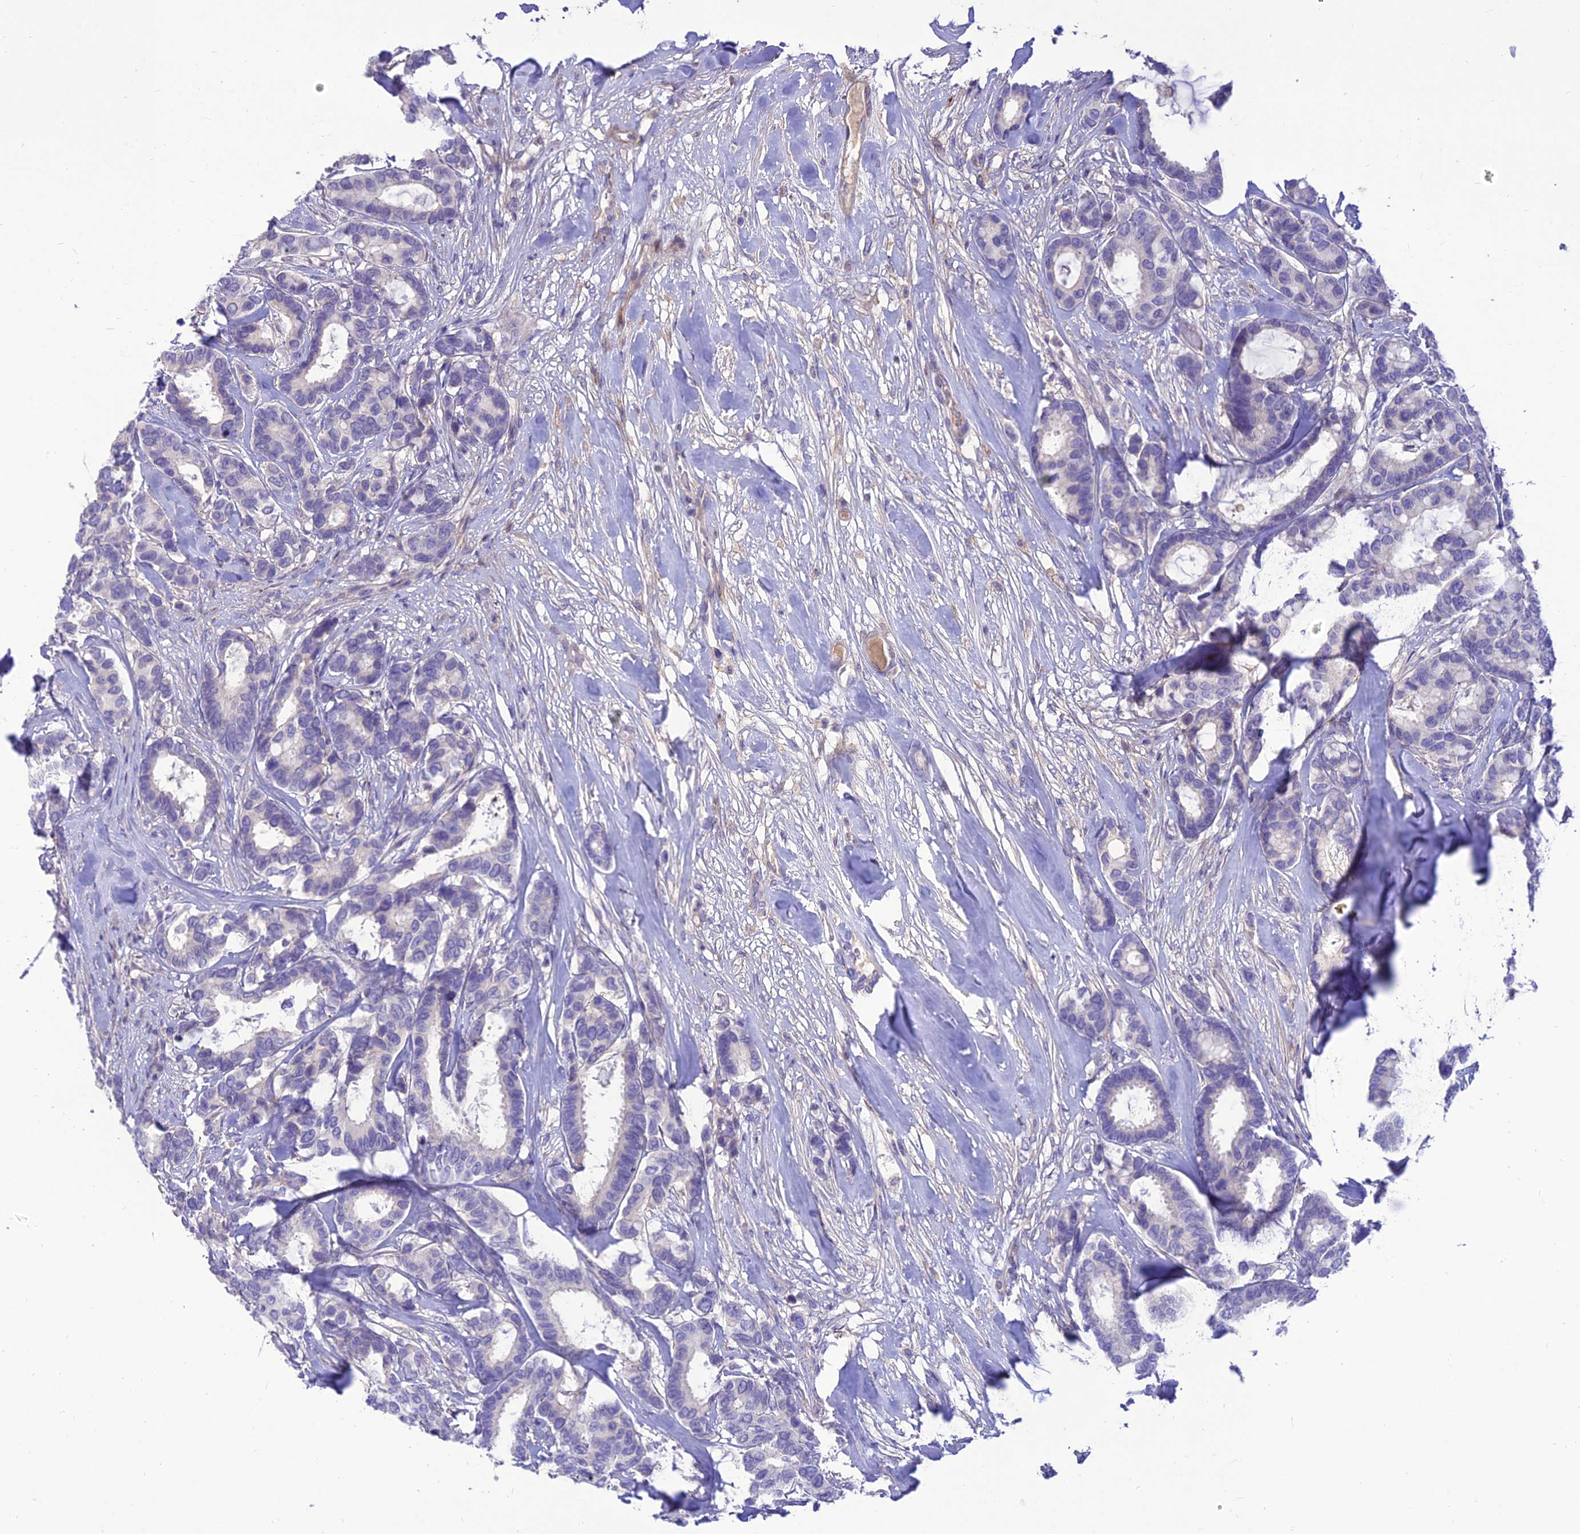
{"staining": {"intensity": "negative", "quantity": "none", "location": "none"}, "tissue": "breast cancer", "cell_type": "Tumor cells", "image_type": "cancer", "snomed": [{"axis": "morphology", "description": "Duct carcinoma"}, {"axis": "topography", "description": "Breast"}], "caption": "Human breast cancer (invasive ductal carcinoma) stained for a protein using immunohistochemistry displays no expression in tumor cells.", "gene": "TEKT3", "patient": {"sex": "female", "age": 87}}